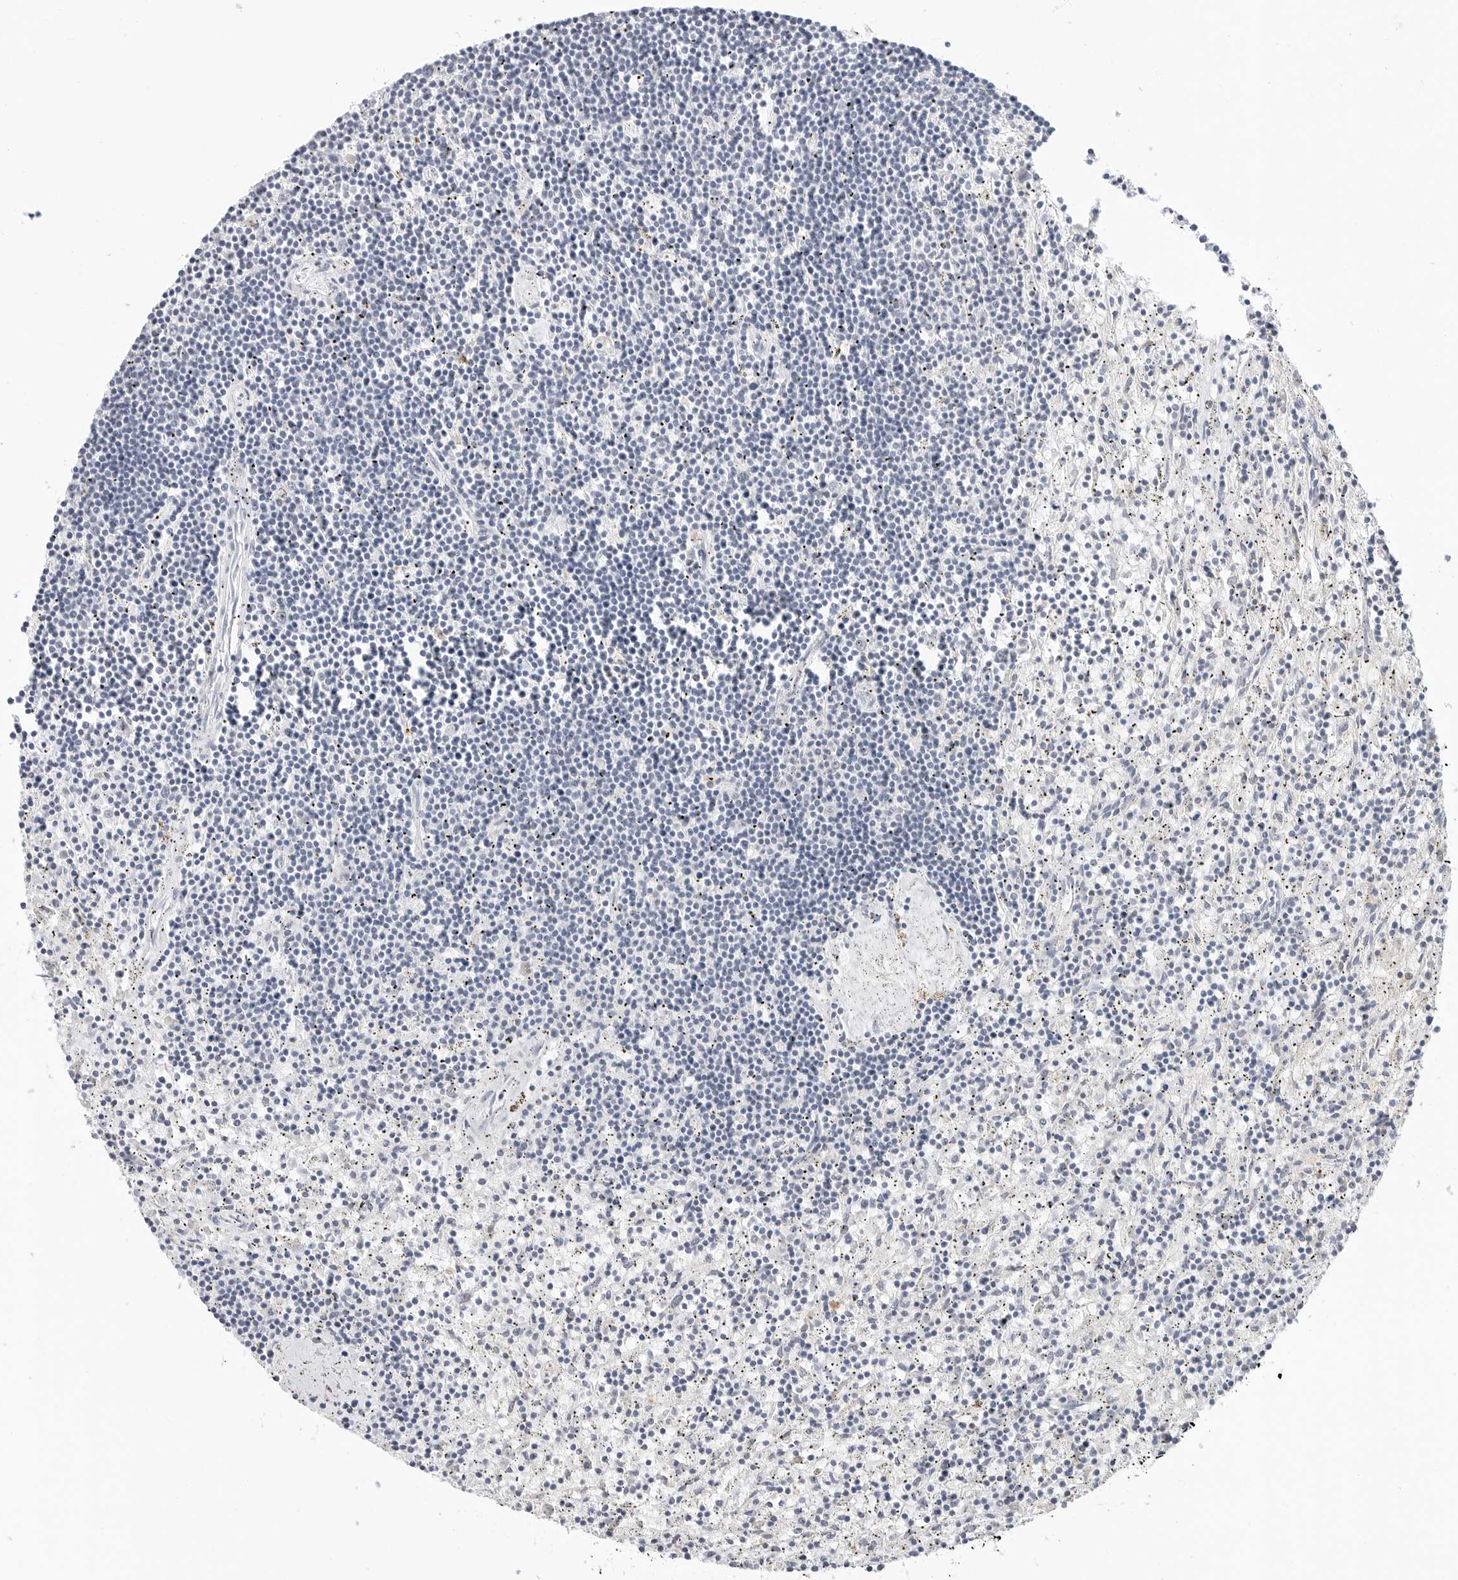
{"staining": {"intensity": "negative", "quantity": "none", "location": "none"}, "tissue": "lymphoma", "cell_type": "Tumor cells", "image_type": "cancer", "snomed": [{"axis": "morphology", "description": "Malignant lymphoma, non-Hodgkin's type, Low grade"}, {"axis": "topography", "description": "Spleen"}], "caption": "Immunohistochemical staining of lymphoma exhibits no significant staining in tumor cells.", "gene": "TSEN2", "patient": {"sex": "male", "age": 76}}